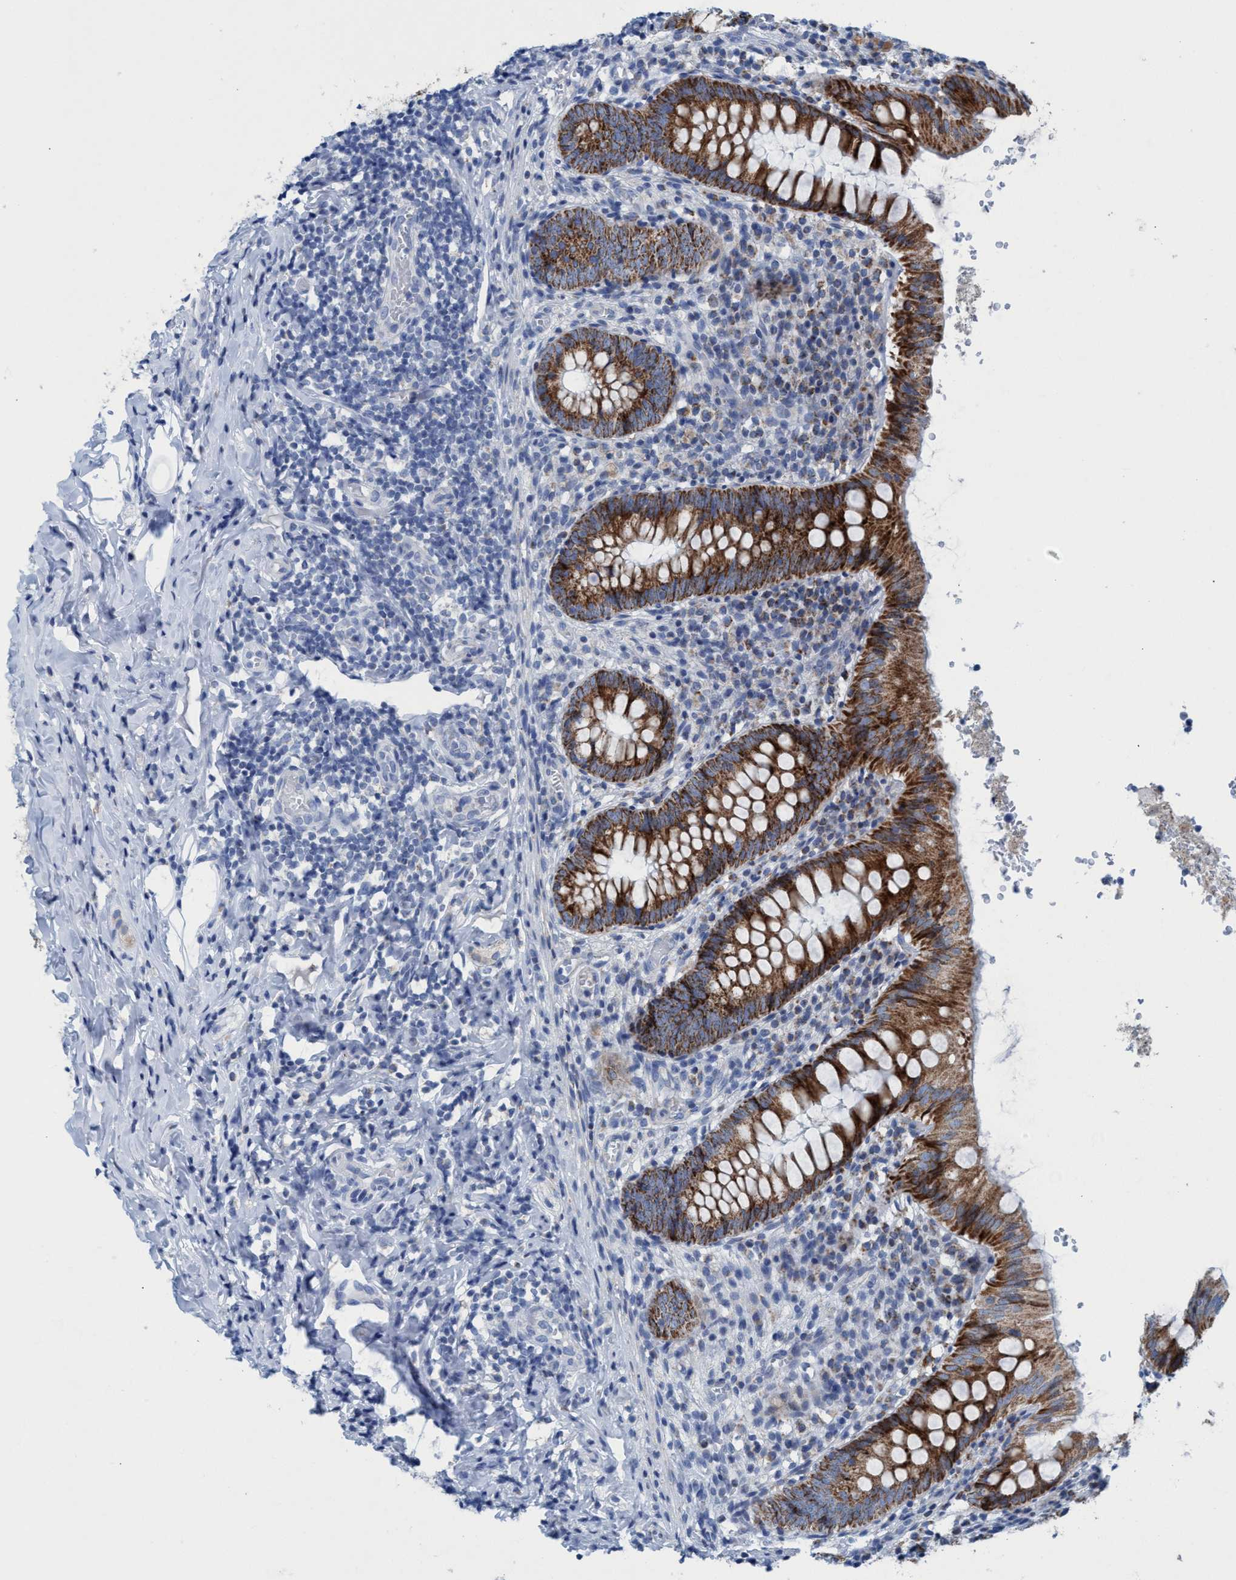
{"staining": {"intensity": "moderate", "quantity": ">75%", "location": "cytoplasmic/membranous"}, "tissue": "appendix", "cell_type": "Glandular cells", "image_type": "normal", "snomed": [{"axis": "morphology", "description": "Normal tissue, NOS"}, {"axis": "topography", "description": "Appendix"}], "caption": "Approximately >75% of glandular cells in normal appendix reveal moderate cytoplasmic/membranous protein positivity as visualized by brown immunohistochemical staining.", "gene": "GGA3", "patient": {"sex": "male", "age": 8}}